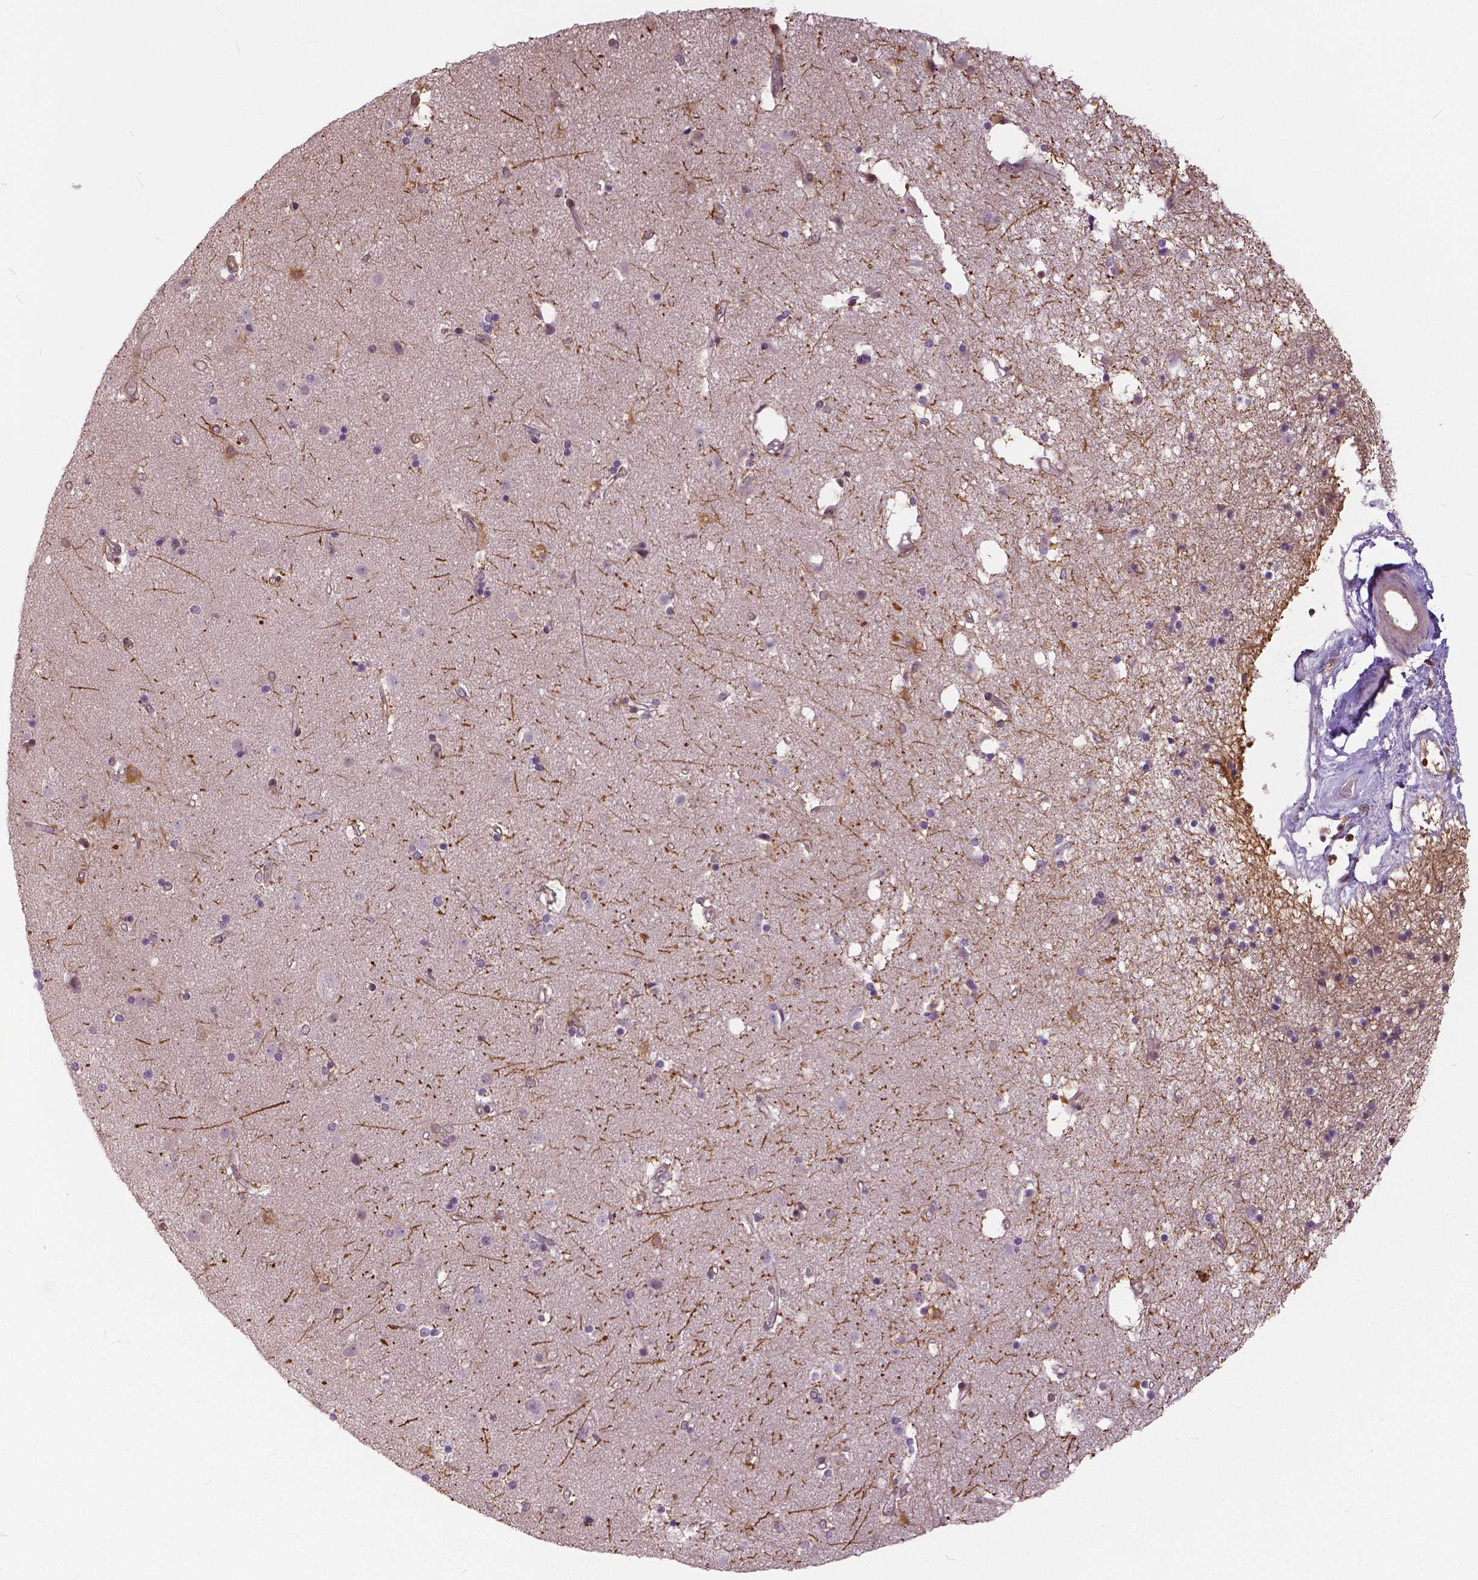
{"staining": {"intensity": "moderate", "quantity": "<25%", "location": "cytoplasmic/membranous"}, "tissue": "caudate", "cell_type": "Glial cells", "image_type": "normal", "snomed": [{"axis": "morphology", "description": "Normal tissue, NOS"}, {"axis": "topography", "description": "Lateral ventricle wall"}], "caption": "Immunohistochemistry (IHC) image of benign caudate: human caudate stained using immunohistochemistry exhibits low levels of moderate protein expression localized specifically in the cytoplasmic/membranous of glial cells, appearing as a cytoplasmic/membranous brown color.", "gene": "ANXA13", "patient": {"sex": "female", "age": 71}}